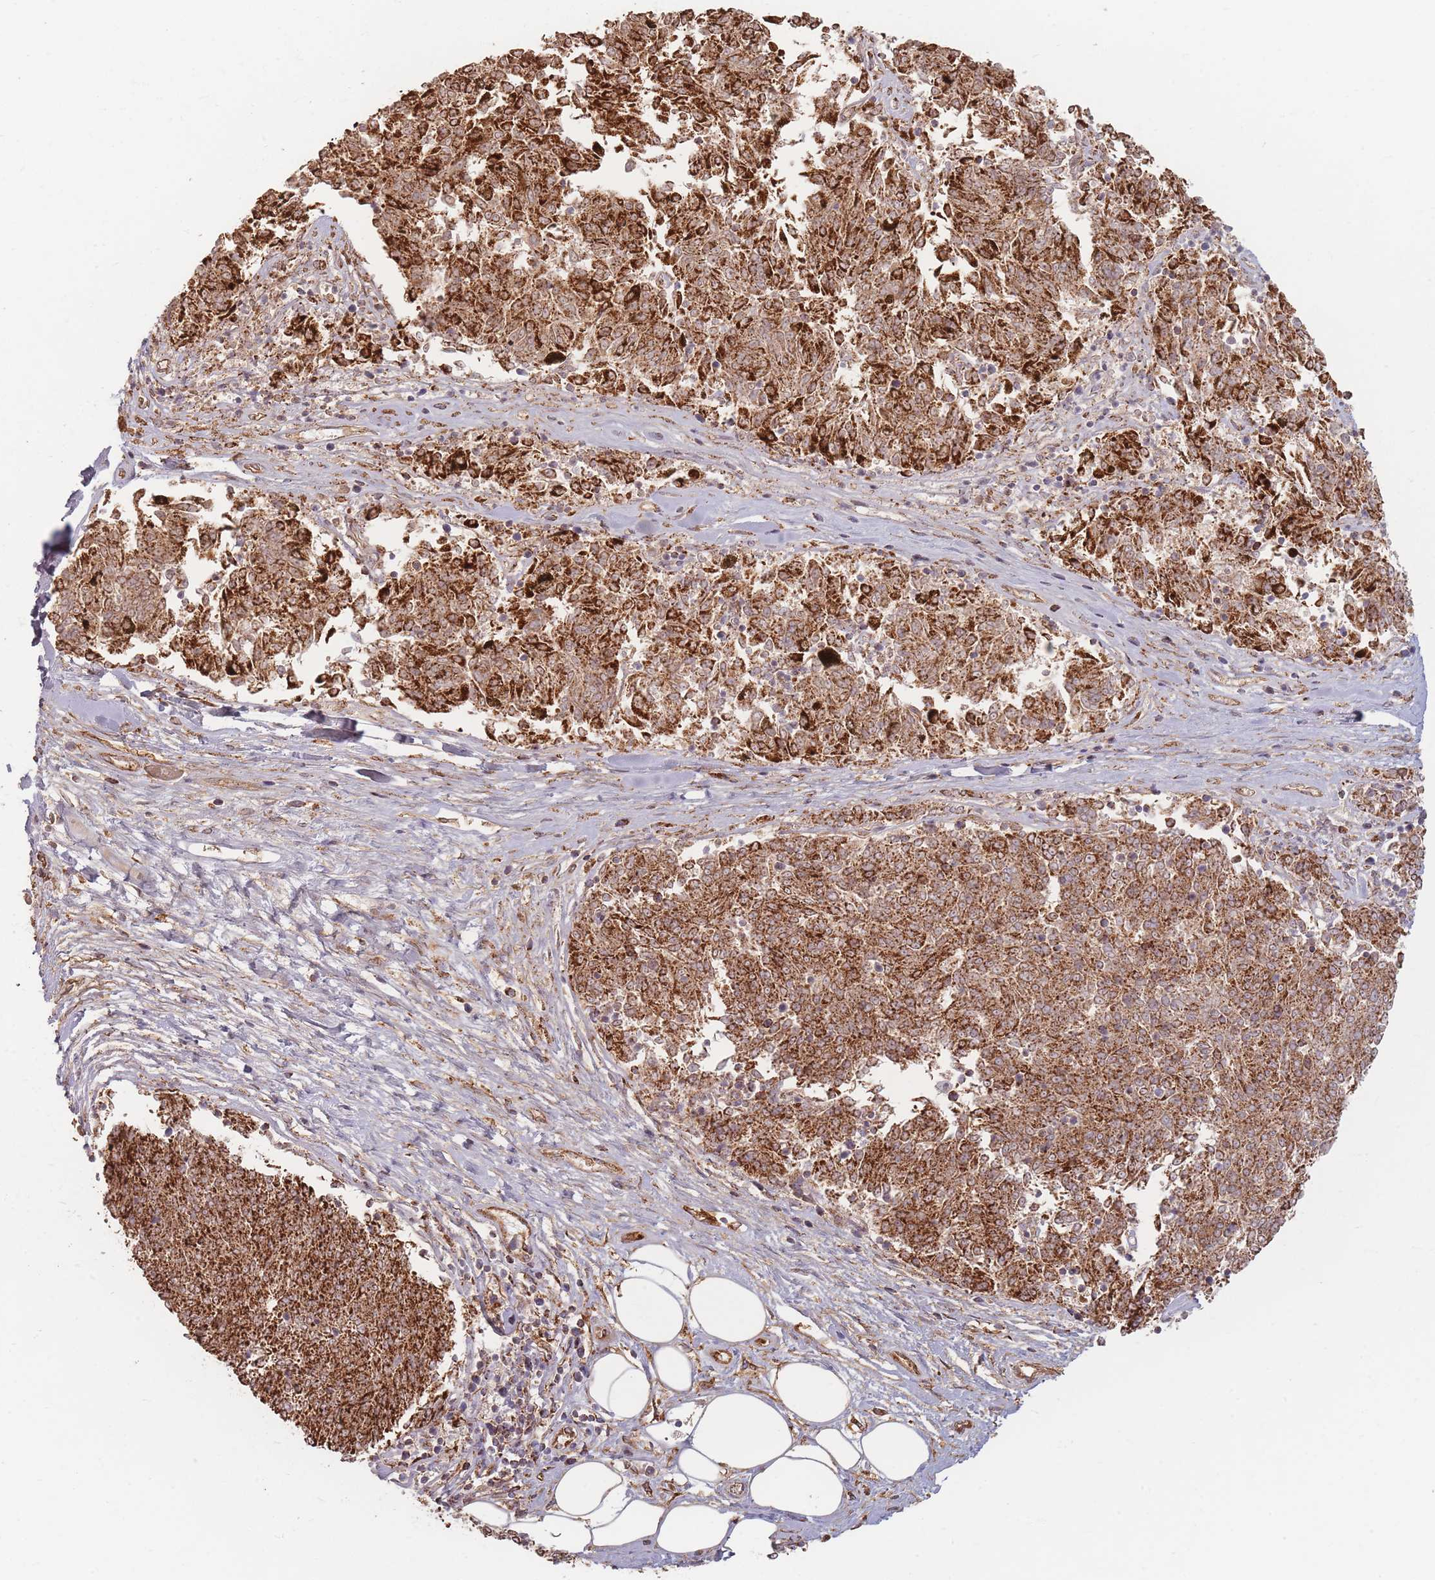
{"staining": {"intensity": "strong", "quantity": ">75%", "location": "cytoplasmic/membranous"}, "tissue": "melanoma", "cell_type": "Tumor cells", "image_type": "cancer", "snomed": [{"axis": "morphology", "description": "Malignant melanoma, NOS"}, {"axis": "topography", "description": "Skin"}], "caption": "A high-resolution histopathology image shows immunohistochemistry staining of malignant melanoma, which exhibits strong cytoplasmic/membranous staining in approximately >75% of tumor cells.", "gene": "ESRP2", "patient": {"sex": "female", "age": 72}}